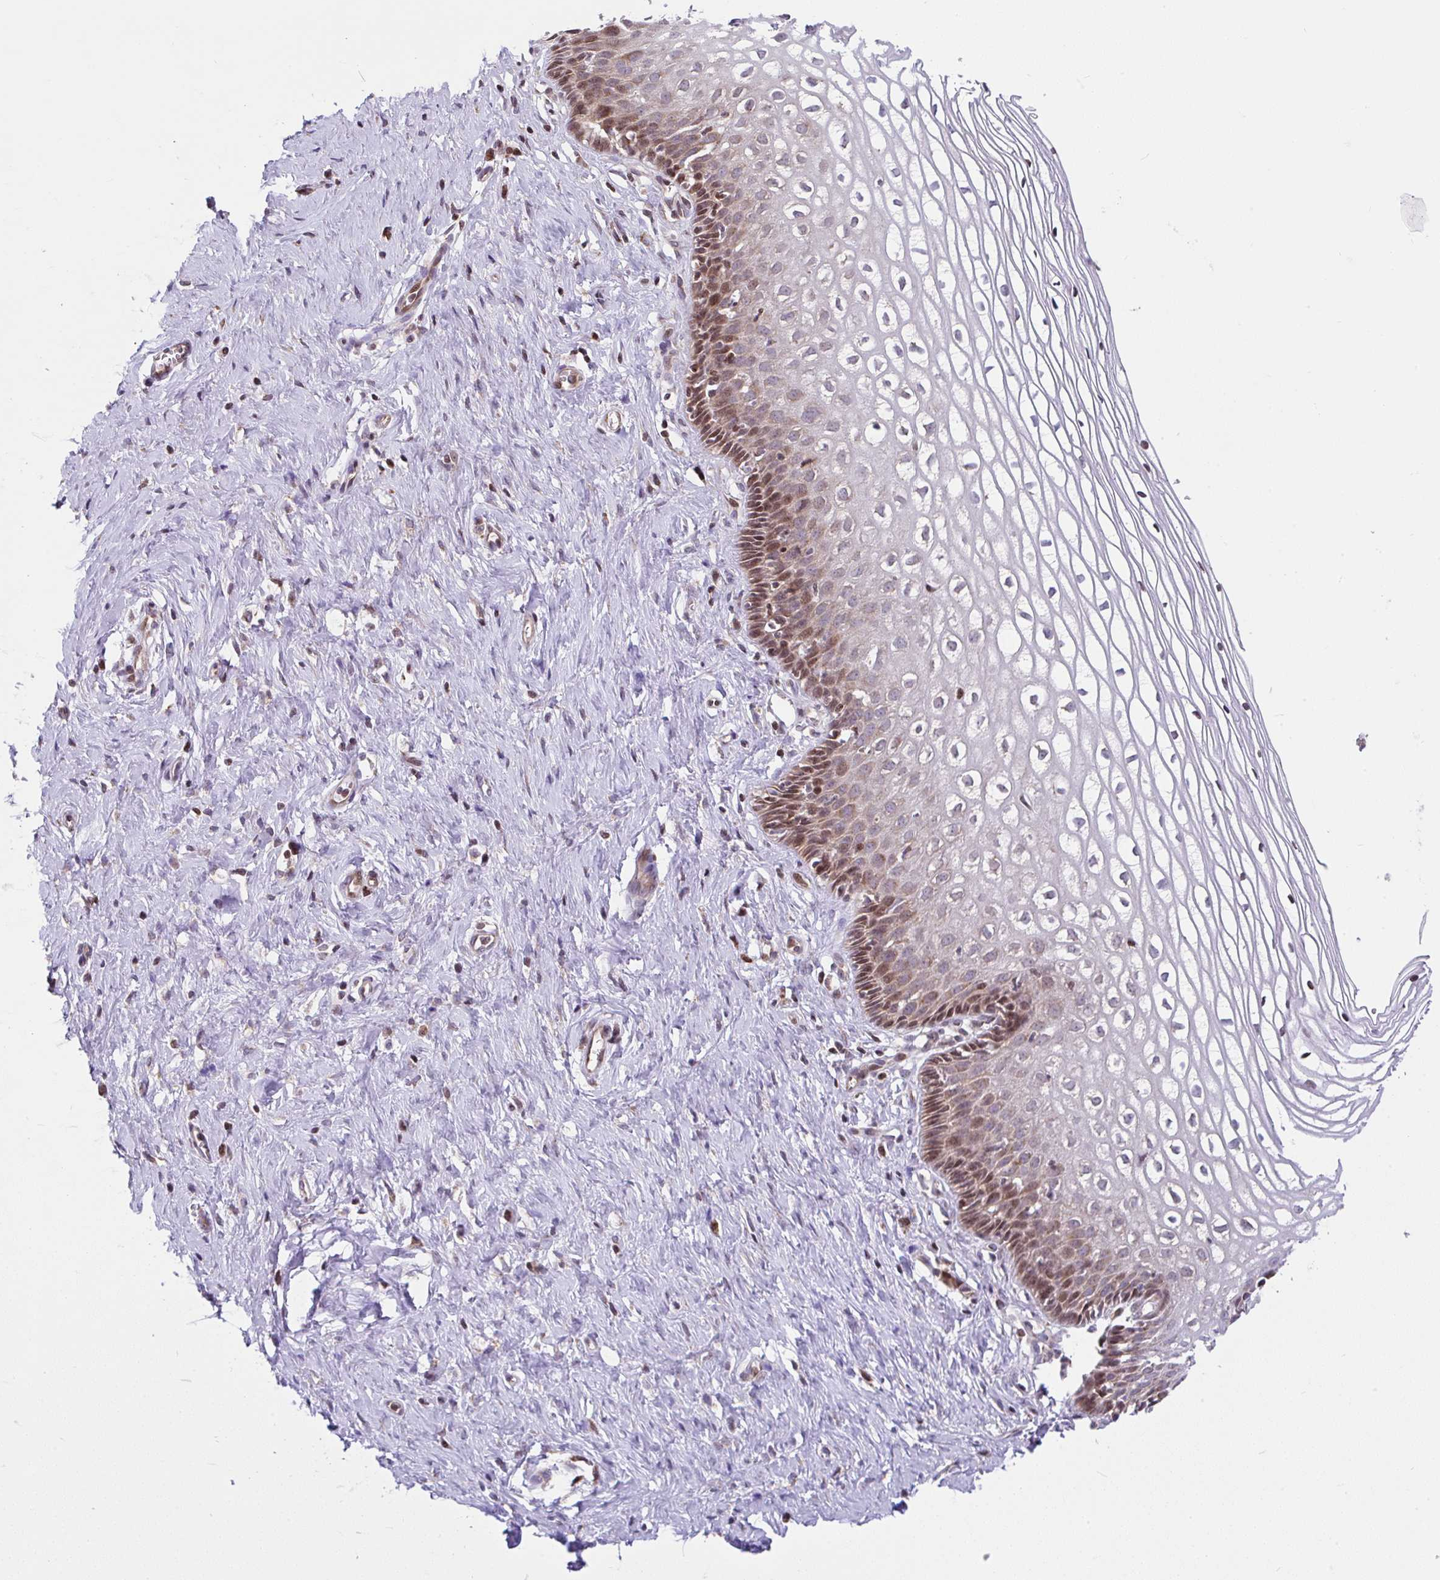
{"staining": {"intensity": "weak", "quantity": "25%-75%", "location": "cytoplasmic/membranous"}, "tissue": "cervix", "cell_type": "Glandular cells", "image_type": "normal", "snomed": [{"axis": "morphology", "description": "Normal tissue, NOS"}, {"axis": "topography", "description": "Cervix"}], "caption": "Human cervix stained with a brown dye exhibits weak cytoplasmic/membranous positive positivity in approximately 25%-75% of glandular cells.", "gene": "FIGNL1", "patient": {"sex": "female", "age": 36}}